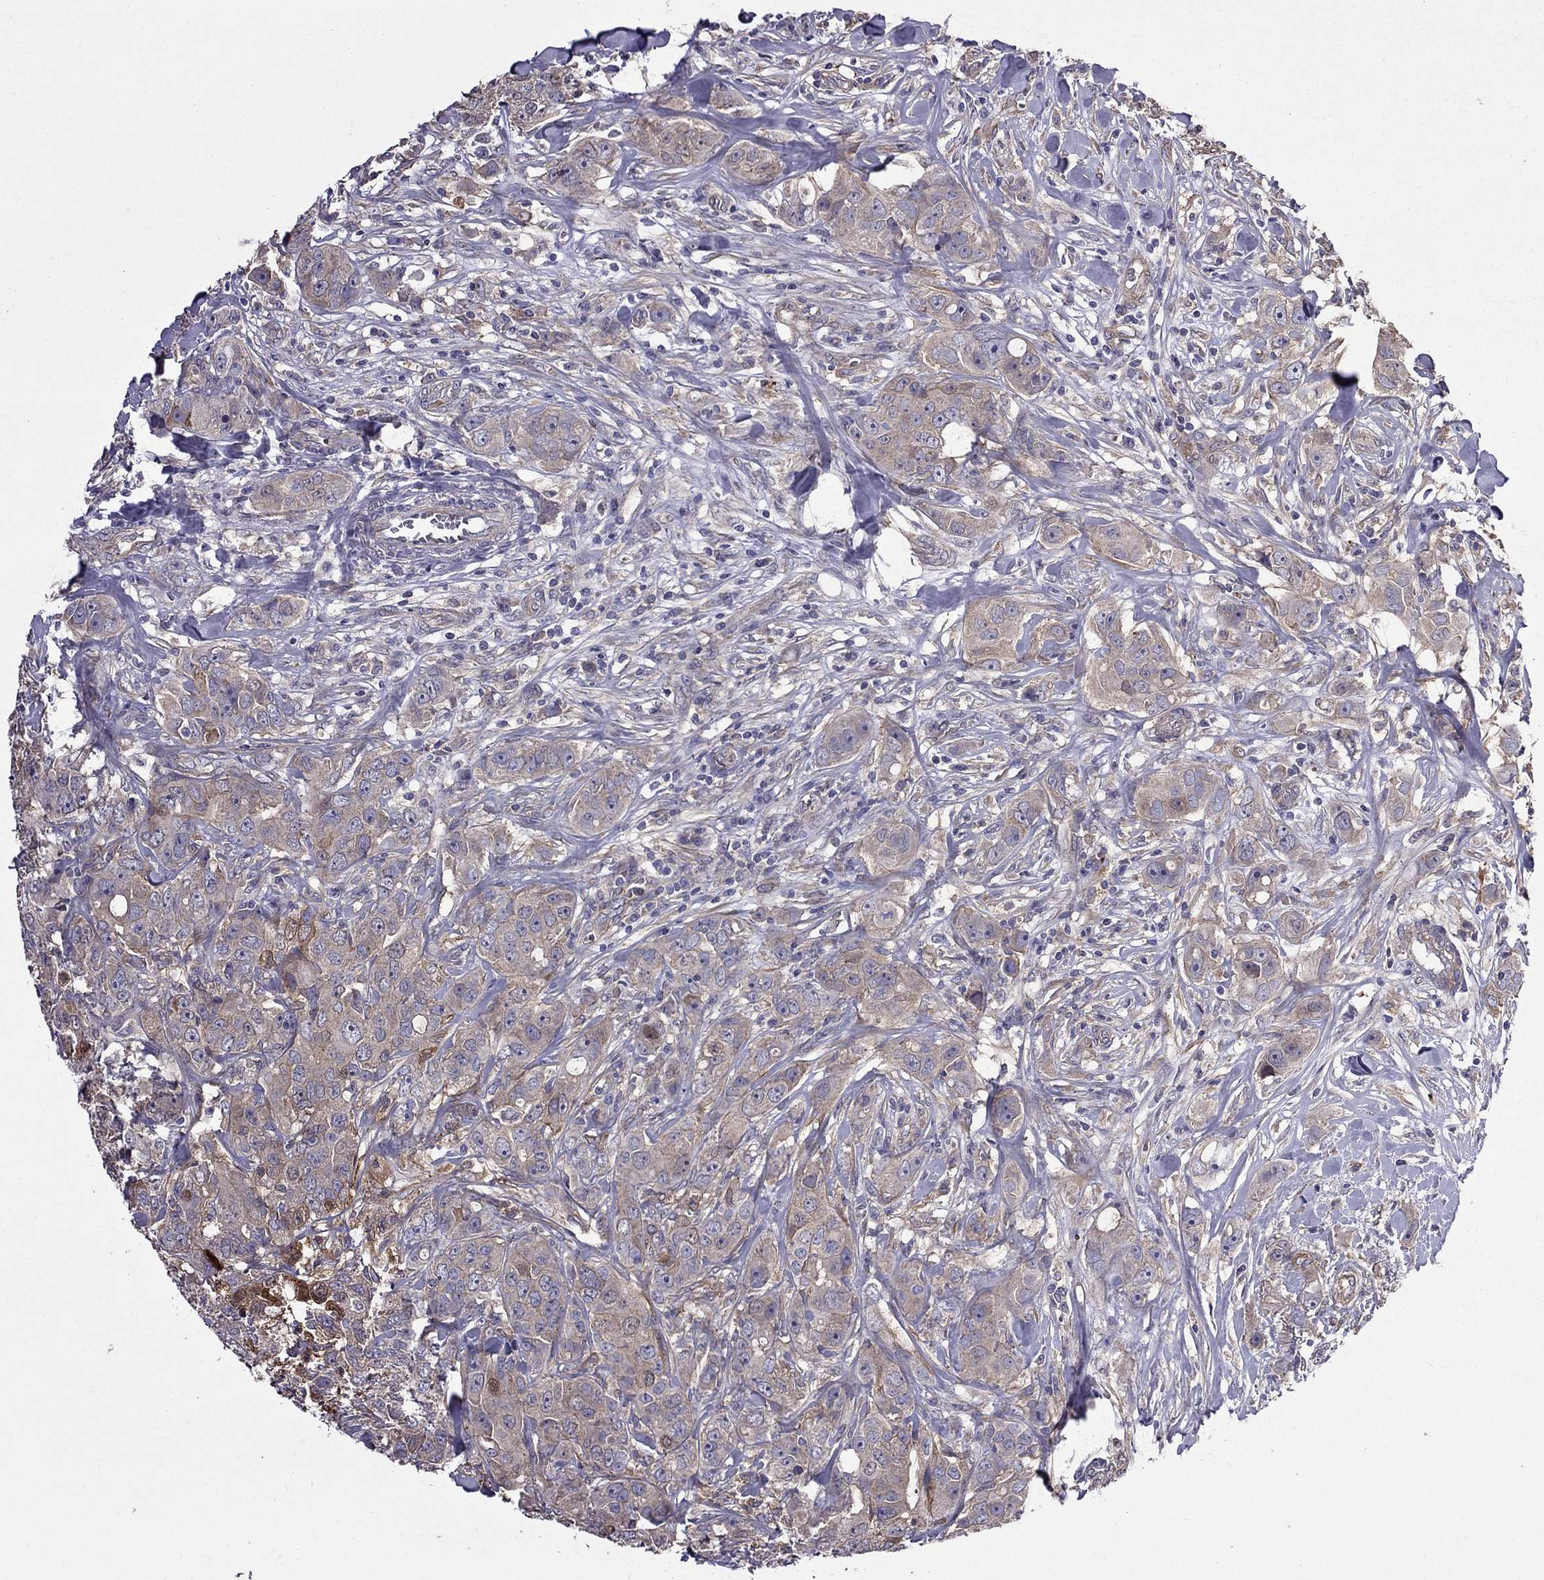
{"staining": {"intensity": "weak", "quantity": "25%-75%", "location": "cytoplasmic/membranous"}, "tissue": "breast cancer", "cell_type": "Tumor cells", "image_type": "cancer", "snomed": [{"axis": "morphology", "description": "Duct carcinoma"}, {"axis": "topography", "description": "Breast"}], "caption": "Immunohistochemistry photomicrograph of neoplastic tissue: breast cancer stained using immunohistochemistry displays low levels of weak protein expression localized specifically in the cytoplasmic/membranous of tumor cells, appearing as a cytoplasmic/membranous brown color.", "gene": "ITGB1", "patient": {"sex": "female", "age": 43}}